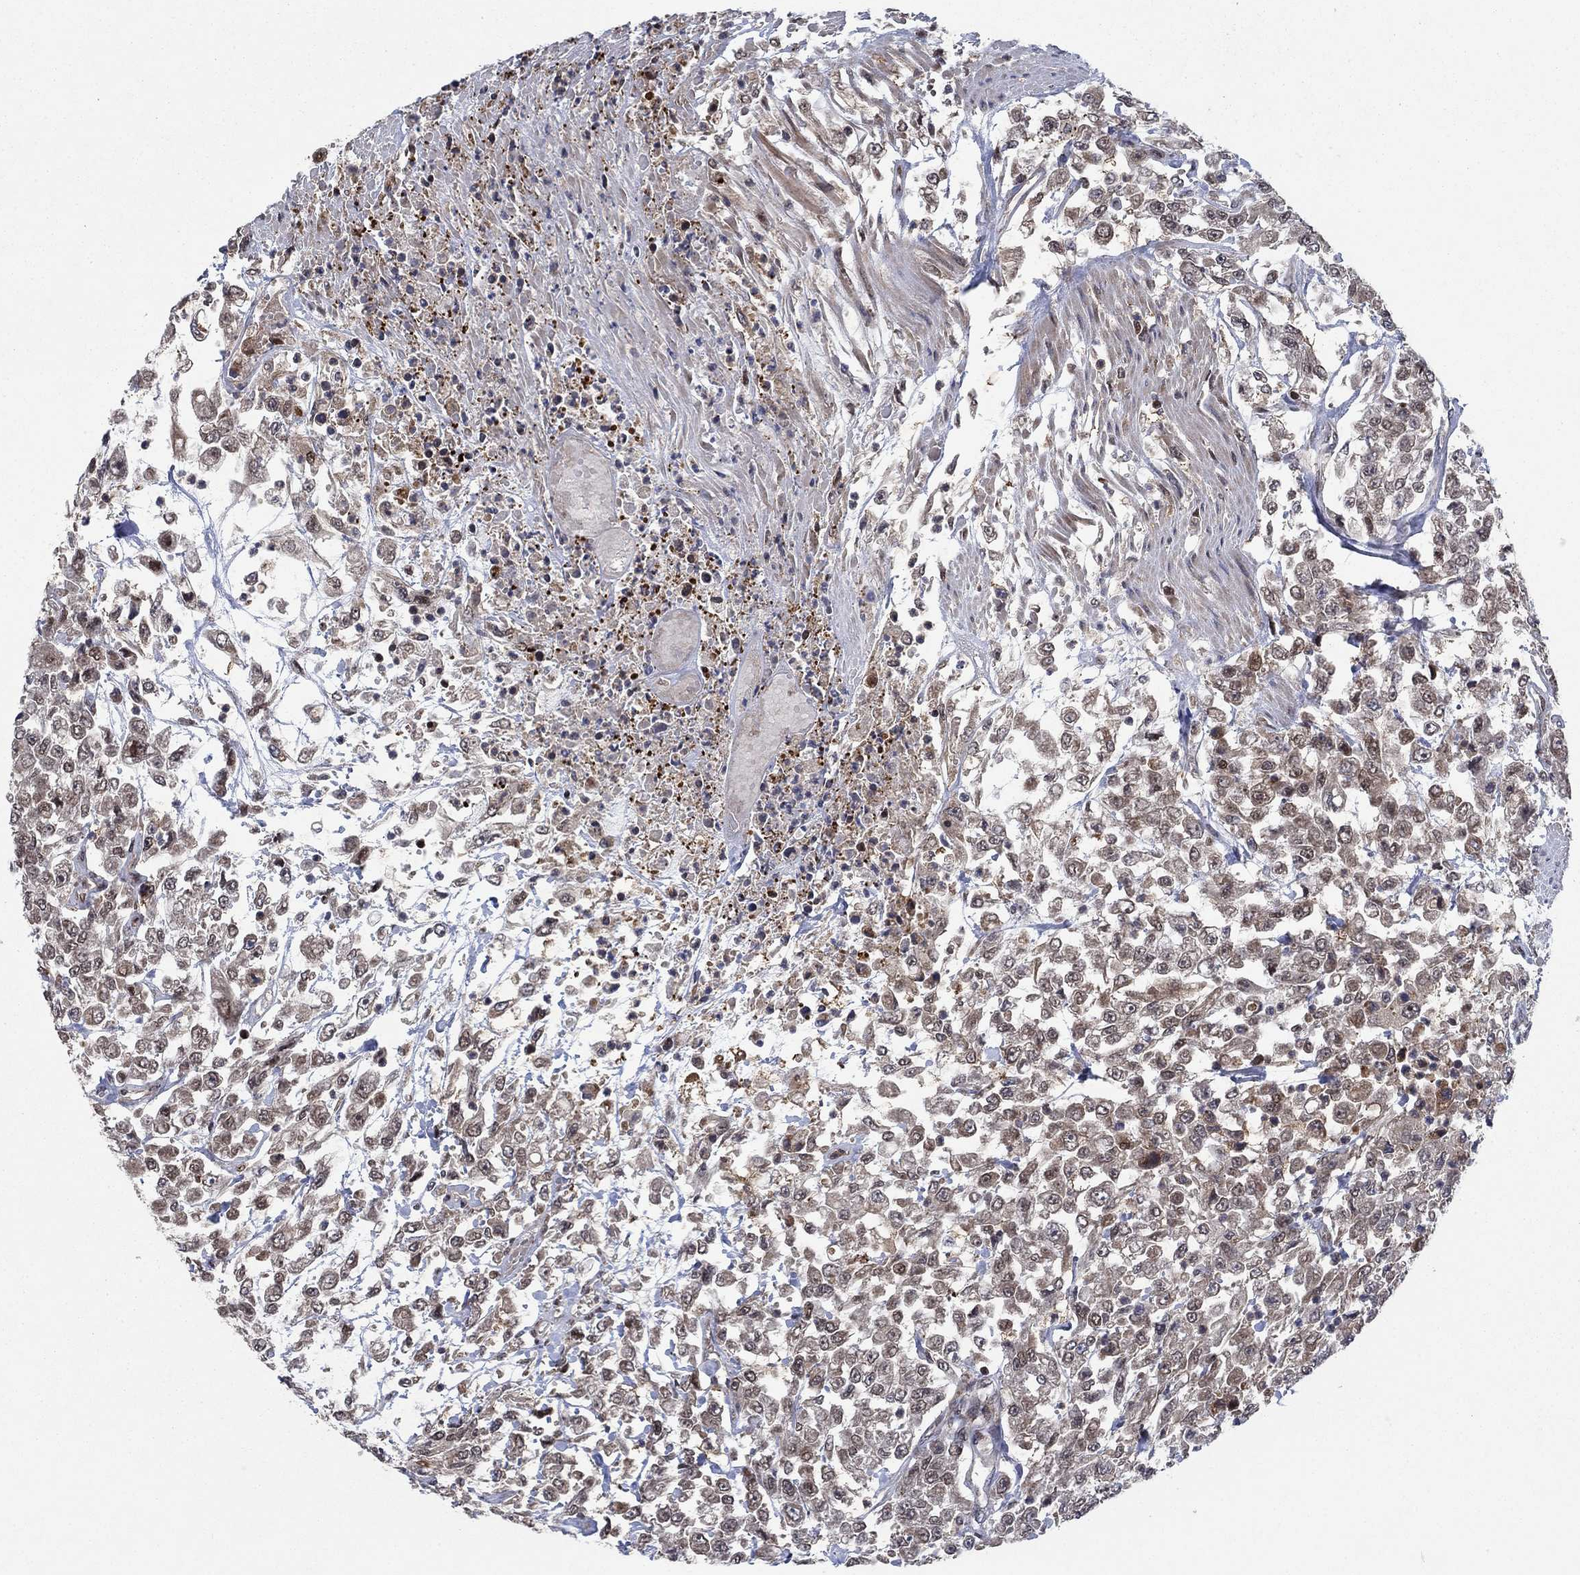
{"staining": {"intensity": "moderate", "quantity": "<25%", "location": "nuclear"}, "tissue": "urothelial cancer", "cell_type": "Tumor cells", "image_type": "cancer", "snomed": [{"axis": "morphology", "description": "Urothelial carcinoma, High grade"}, {"axis": "topography", "description": "Urinary bladder"}], "caption": "DAB immunohistochemical staining of human high-grade urothelial carcinoma exhibits moderate nuclear protein staining in about <25% of tumor cells. (DAB IHC with brightfield microscopy, high magnification).", "gene": "PRICKLE4", "patient": {"sex": "male", "age": 46}}